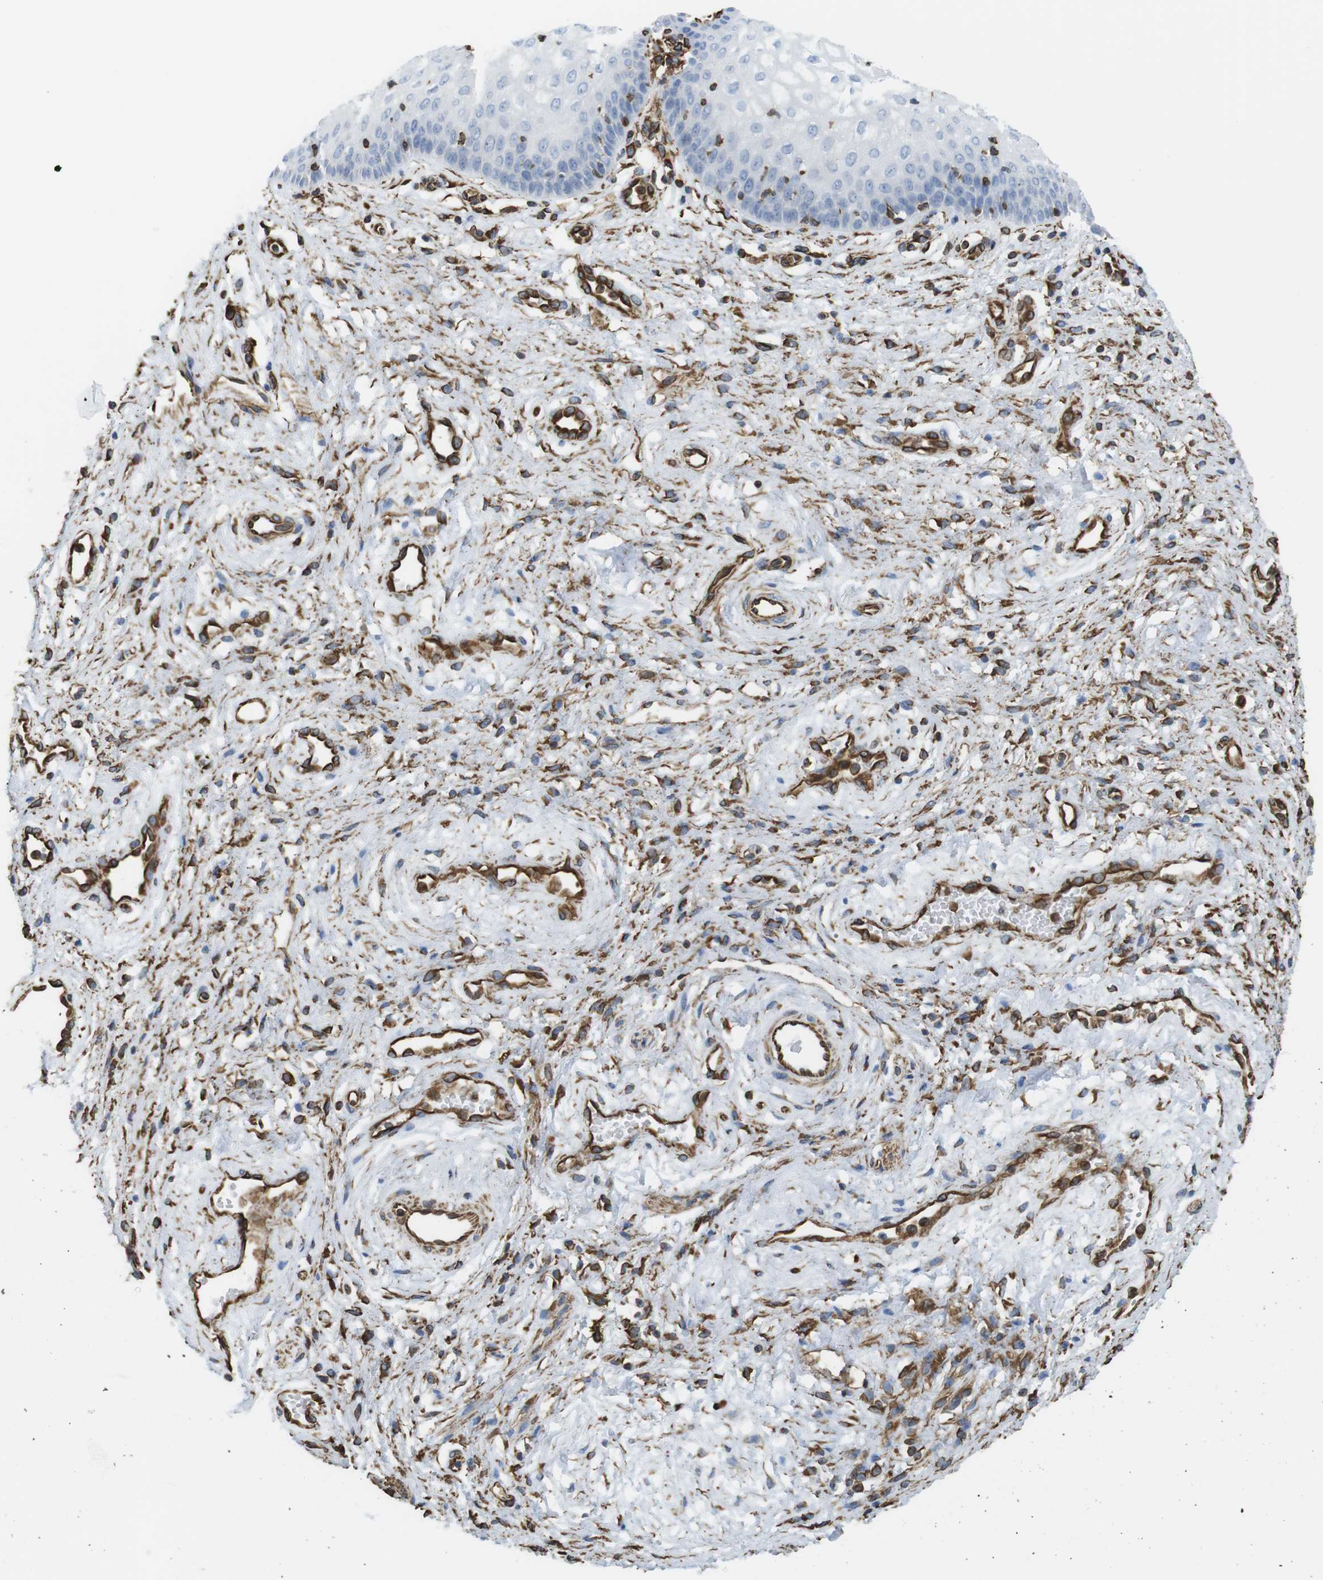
{"staining": {"intensity": "negative", "quantity": "none", "location": "none"}, "tissue": "vagina", "cell_type": "Squamous epithelial cells", "image_type": "normal", "snomed": [{"axis": "morphology", "description": "Normal tissue, NOS"}, {"axis": "topography", "description": "Vagina"}], "caption": "This photomicrograph is of benign vagina stained with immunohistochemistry (IHC) to label a protein in brown with the nuclei are counter-stained blue. There is no positivity in squamous epithelial cells.", "gene": "RALGPS1", "patient": {"sex": "female", "age": 34}}